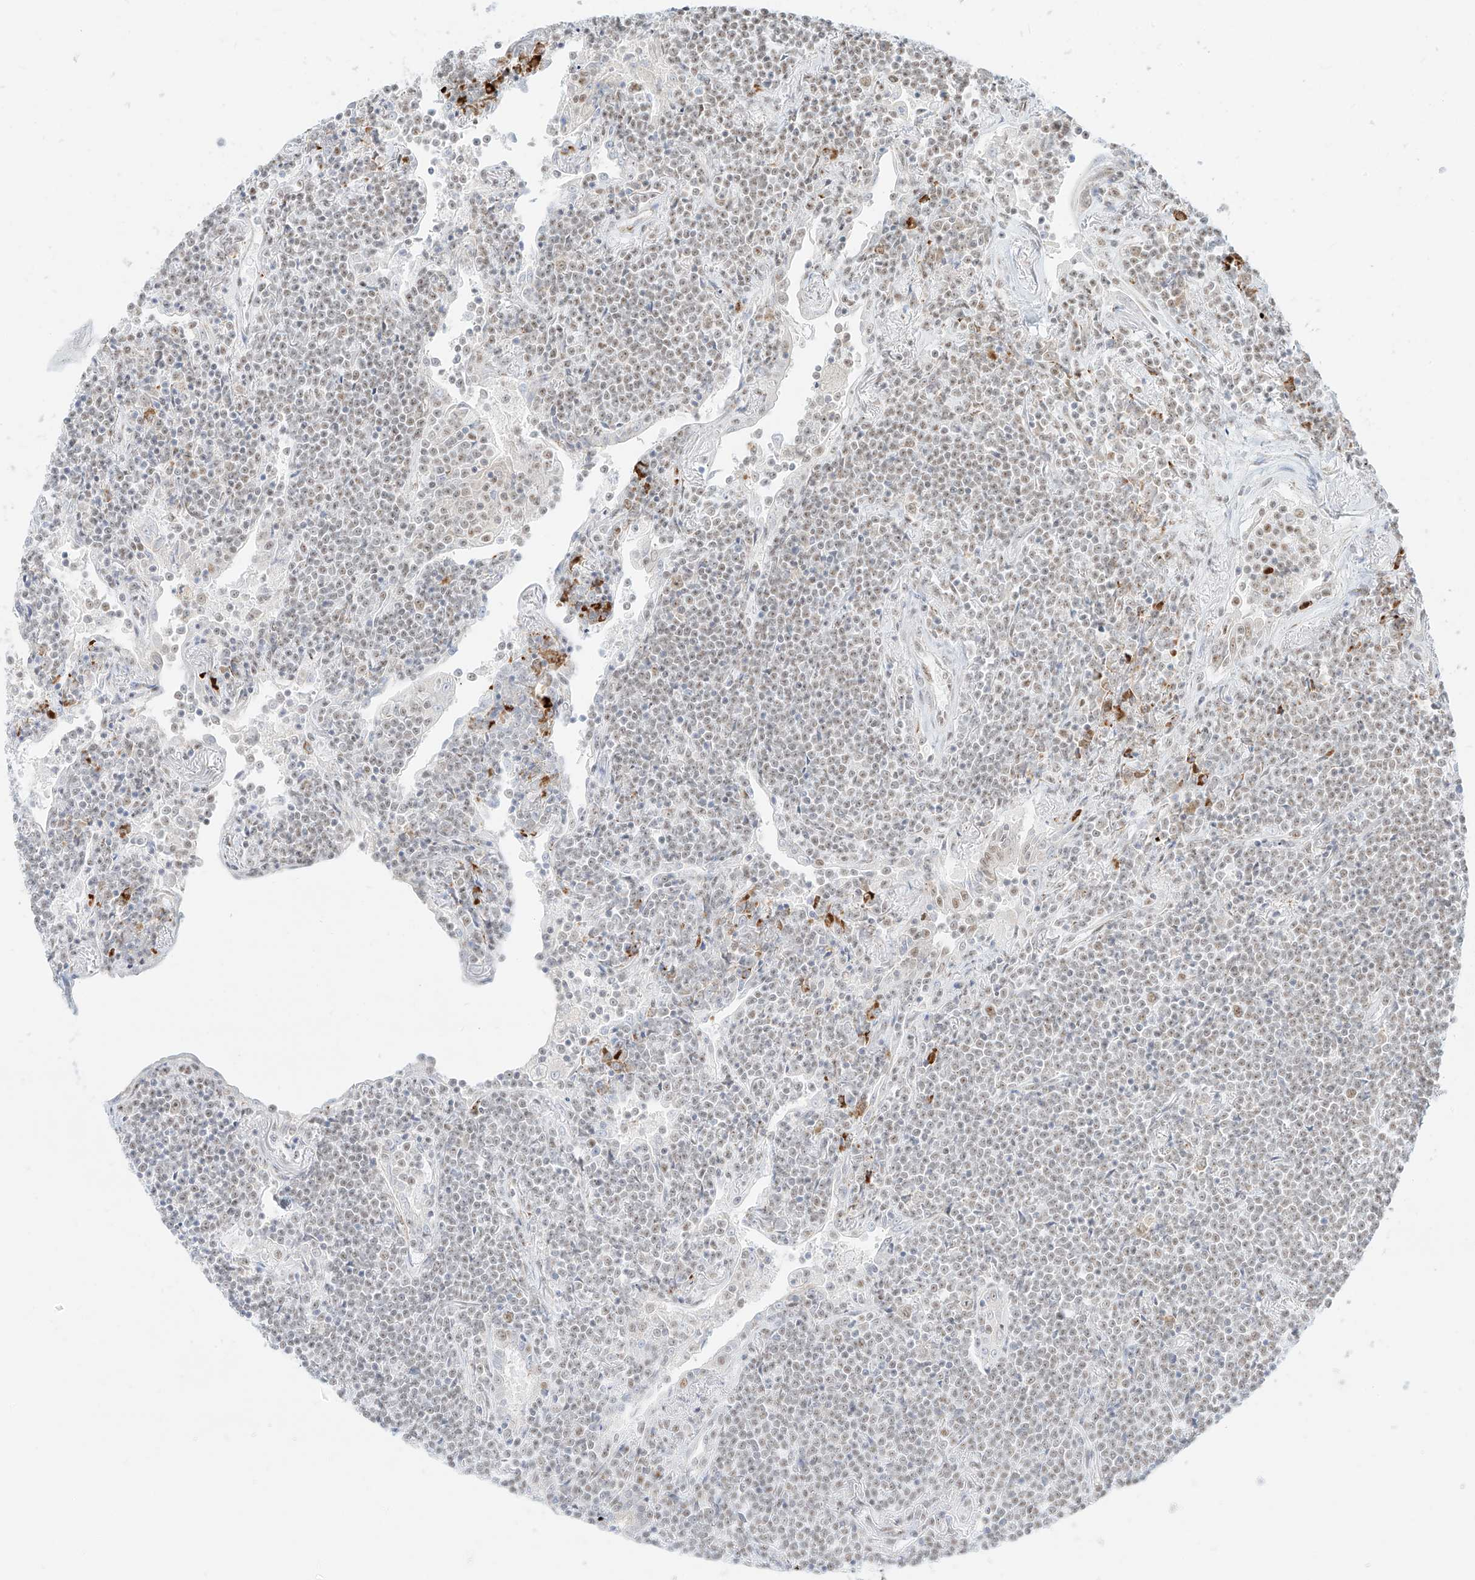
{"staining": {"intensity": "weak", "quantity": "25%-75%", "location": "nuclear"}, "tissue": "lymphoma", "cell_type": "Tumor cells", "image_type": "cancer", "snomed": [{"axis": "morphology", "description": "Malignant lymphoma, non-Hodgkin's type, Low grade"}, {"axis": "topography", "description": "Lung"}], "caption": "Immunohistochemical staining of human lymphoma shows weak nuclear protein positivity in approximately 25%-75% of tumor cells.", "gene": "SUPT5H", "patient": {"sex": "female", "age": 71}}